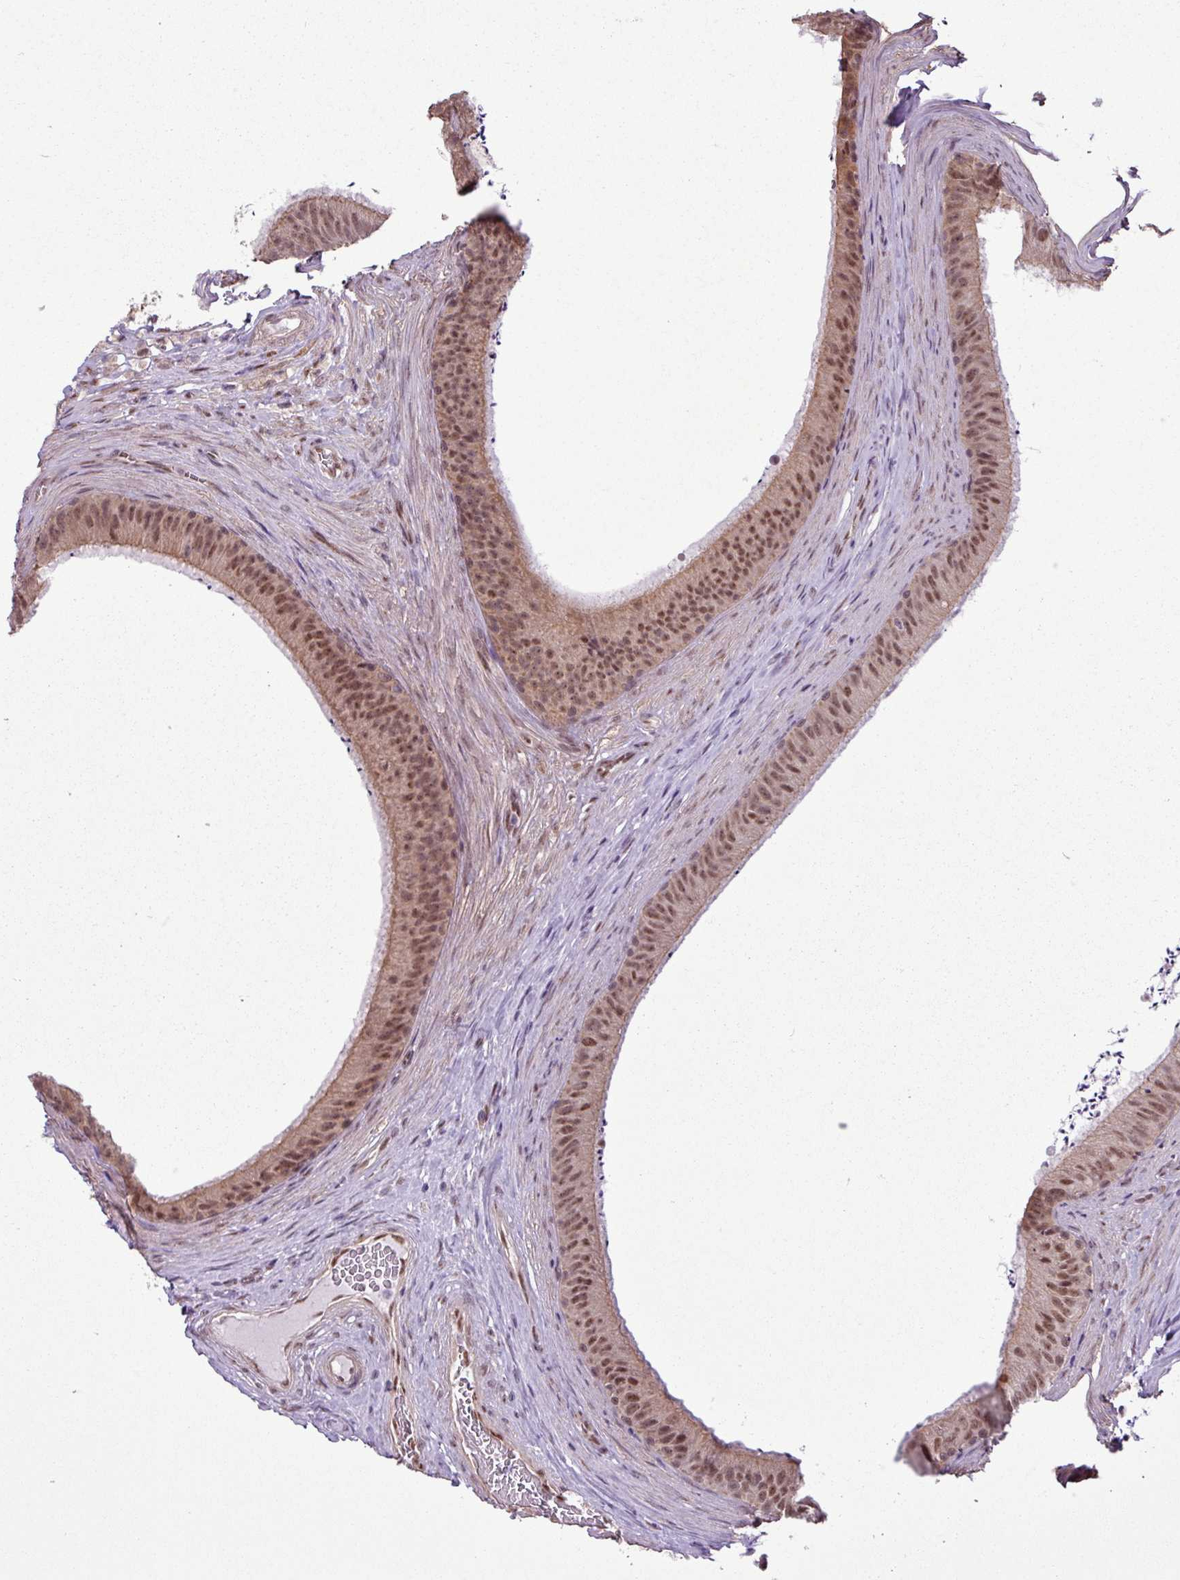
{"staining": {"intensity": "moderate", "quantity": ">75%", "location": "cytoplasmic/membranous,nuclear"}, "tissue": "epididymis", "cell_type": "Glandular cells", "image_type": "normal", "snomed": [{"axis": "morphology", "description": "Normal tissue, NOS"}, {"axis": "topography", "description": "Testis"}, {"axis": "topography", "description": "Epididymis"}], "caption": "Protein staining of normal epididymis shows moderate cytoplasmic/membranous,nuclear positivity in about >75% of glandular cells. Using DAB (3,3'-diaminobenzidine) (brown) and hematoxylin (blue) stains, captured at high magnification using brightfield microscopy.", "gene": "ZNF217", "patient": {"sex": "male", "age": 41}}